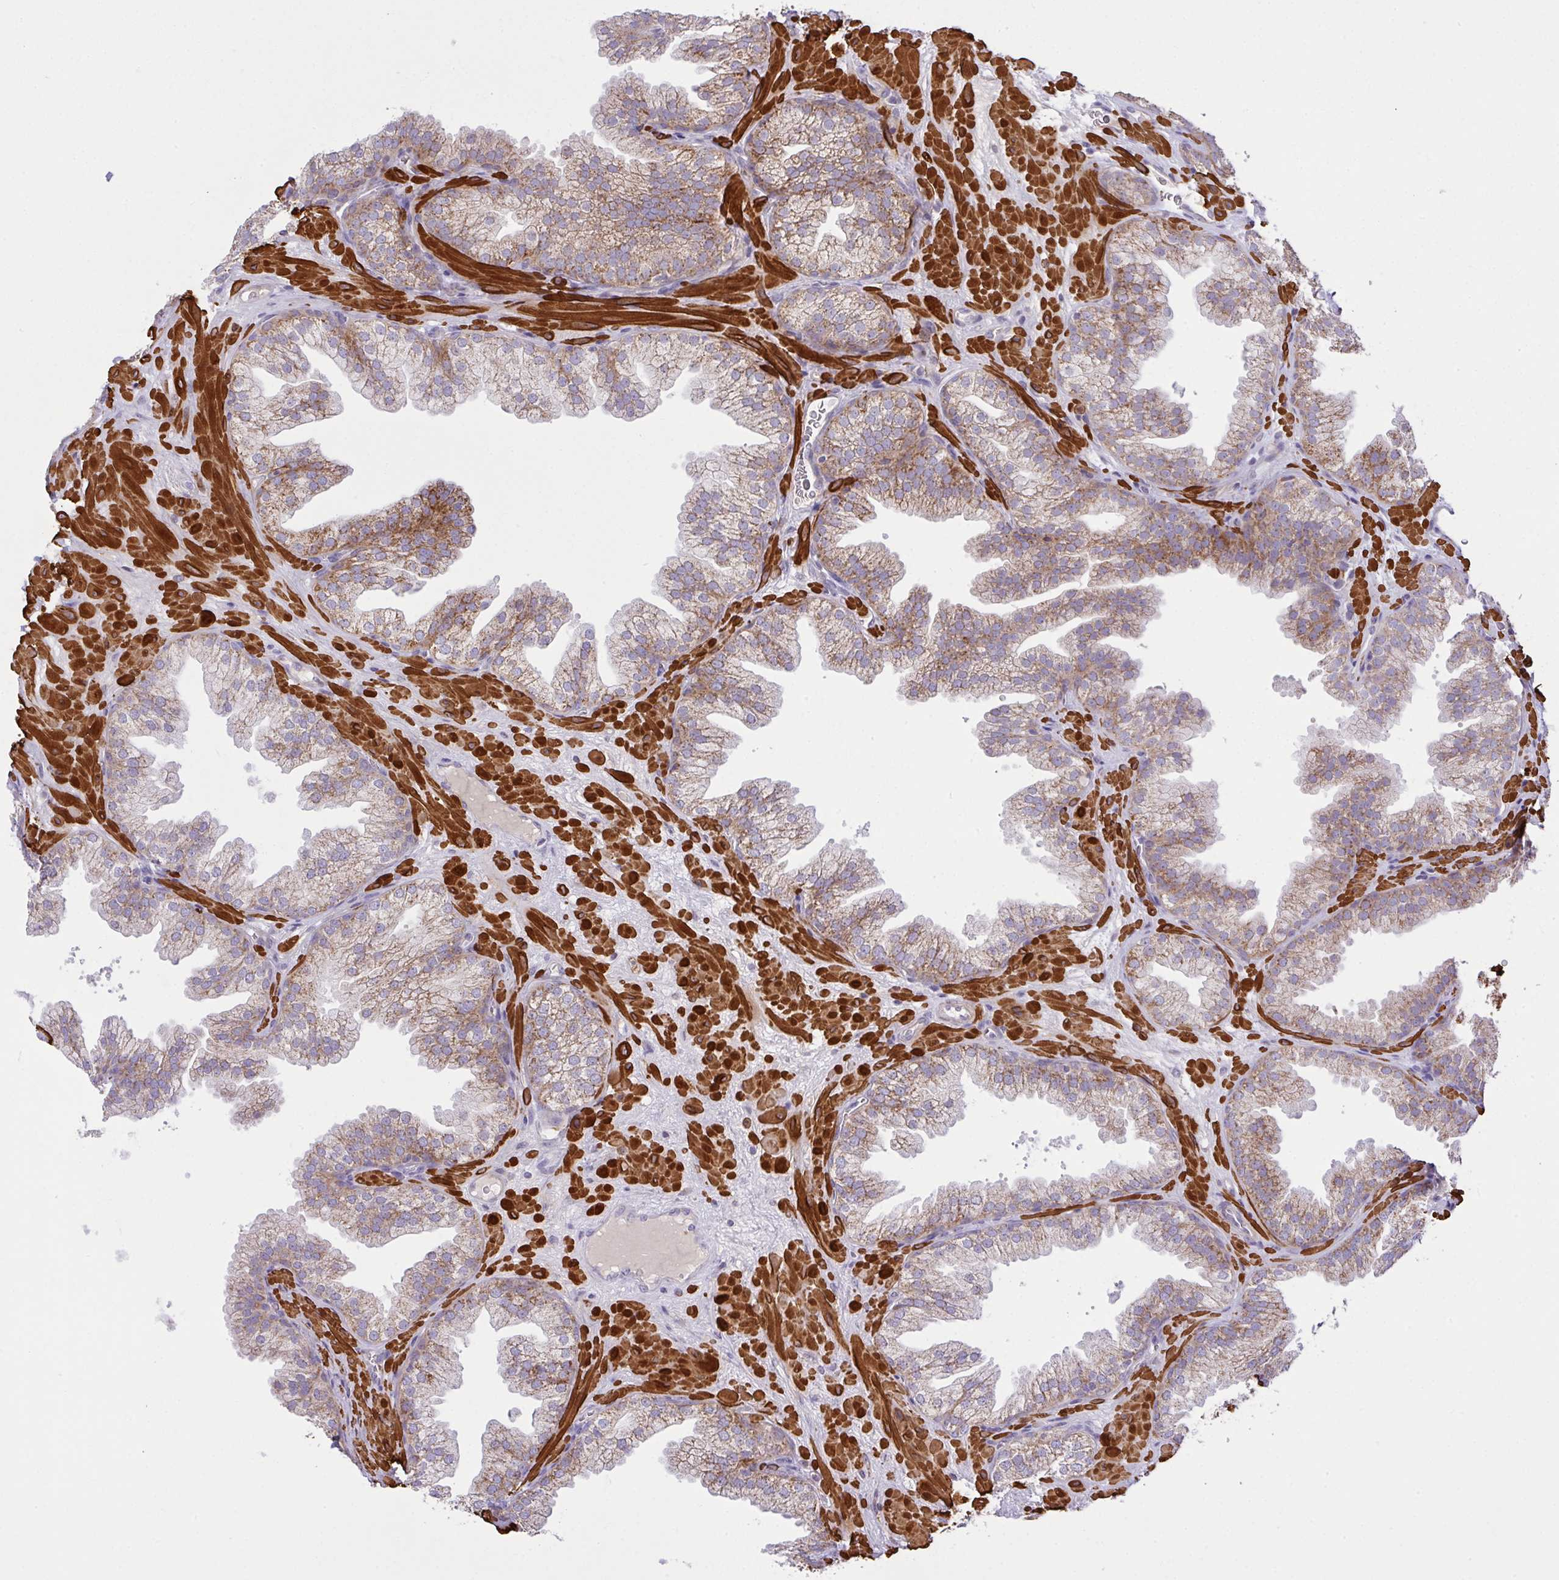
{"staining": {"intensity": "moderate", "quantity": "25%-75%", "location": "cytoplasmic/membranous"}, "tissue": "prostate", "cell_type": "Glandular cells", "image_type": "normal", "snomed": [{"axis": "morphology", "description": "Normal tissue, NOS"}, {"axis": "topography", "description": "Prostate"}], "caption": "IHC (DAB) staining of normal human prostate displays moderate cytoplasmic/membranous protein positivity in about 25%-75% of glandular cells.", "gene": "CHDH", "patient": {"sex": "male", "age": 37}}